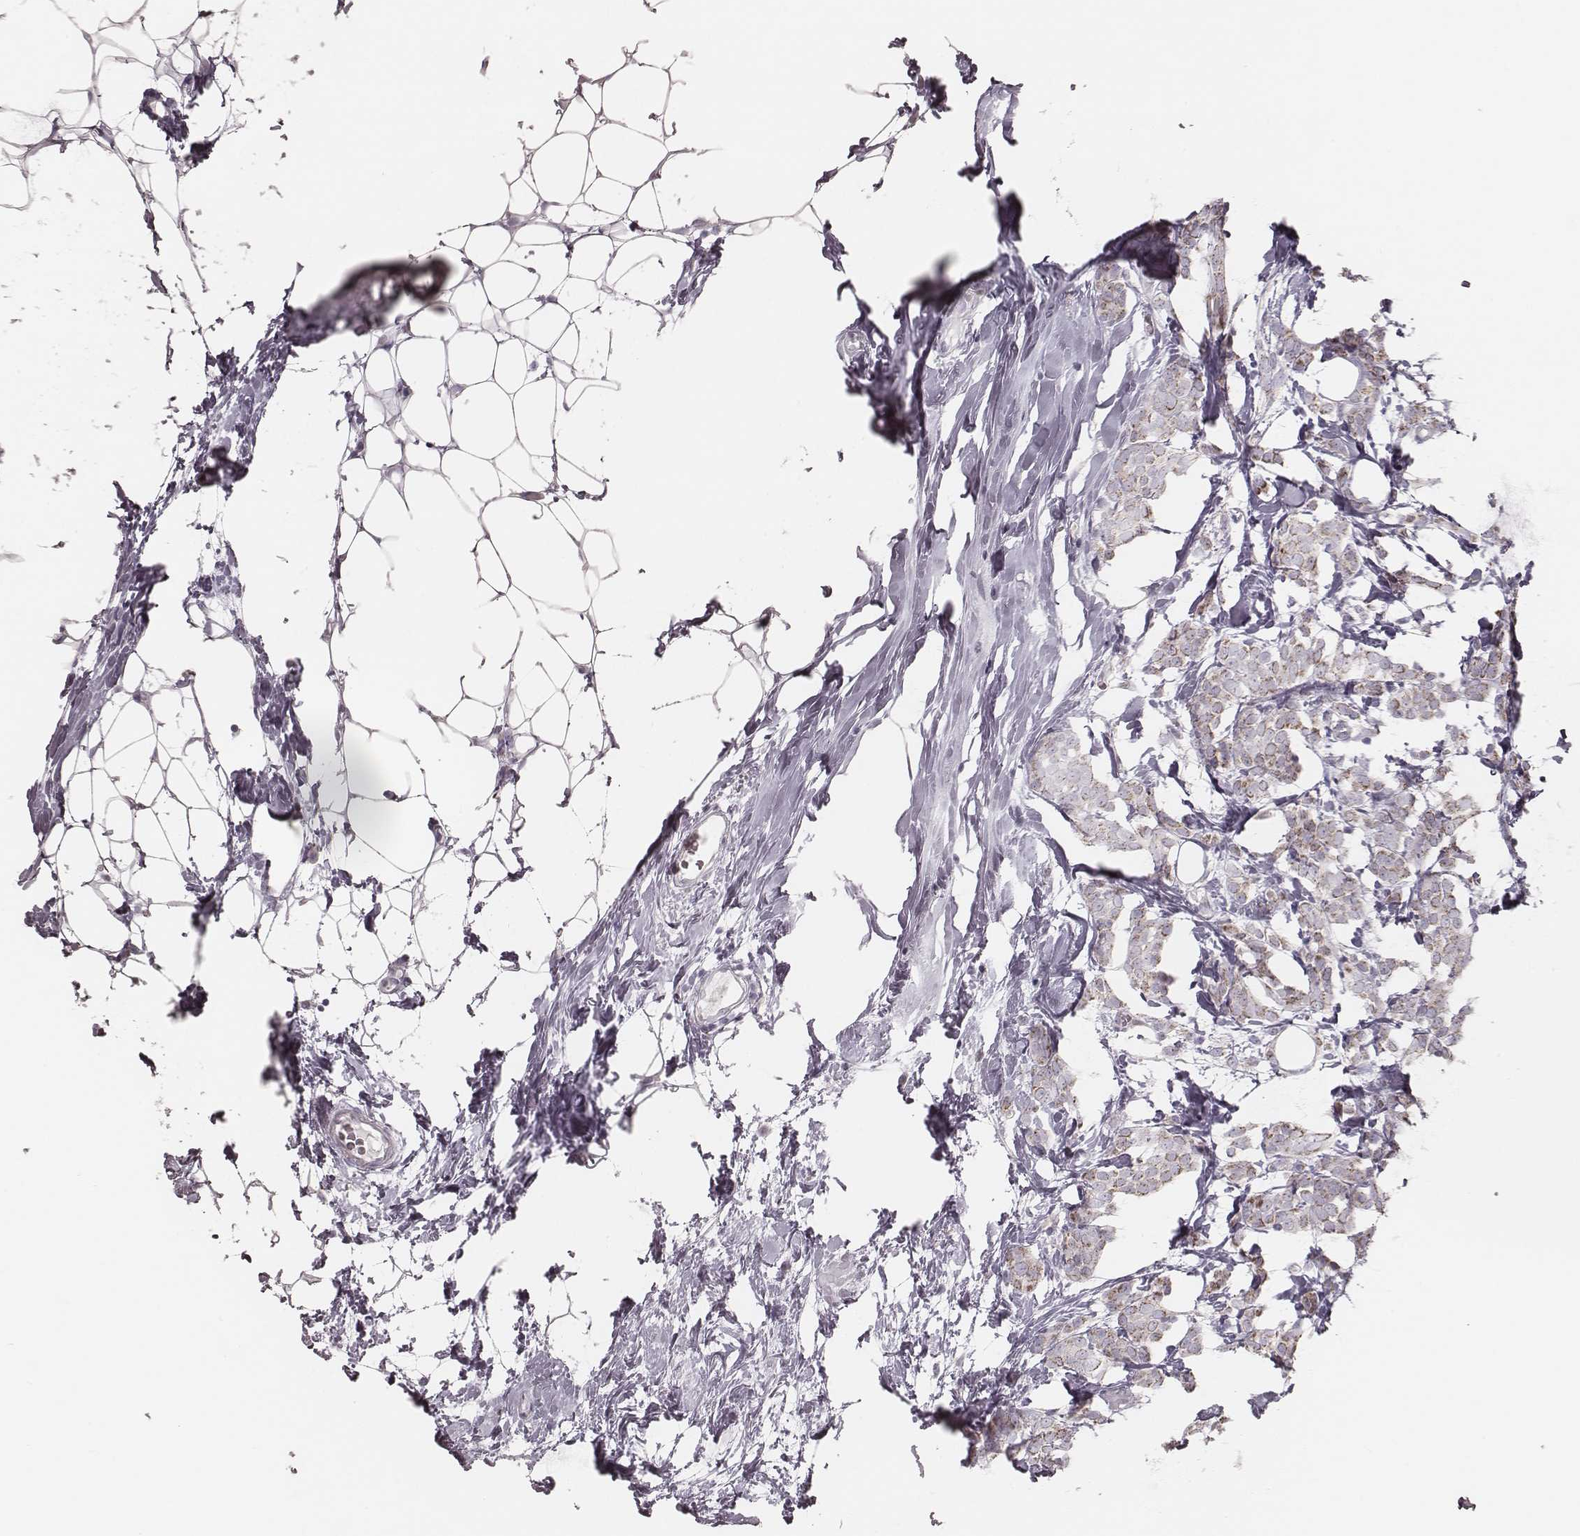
{"staining": {"intensity": "weak", "quantity": ">75%", "location": "cytoplasmic/membranous"}, "tissue": "breast cancer", "cell_type": "Tumor cells", "image_type": "cancer", "snomed": [{"axis": "morphology", "description": "Lobular carcinoma"}, {"axis": "topography", "description": "Breast"}], "caption": "Tumor cells demonstrate low levels of weak cytoplasmic/membranous staining in about >75% of cells in human breast cancer (lobular carcinoma).", "gene": "KIF5C", "patient": {"sex": "female", "age": 49}}